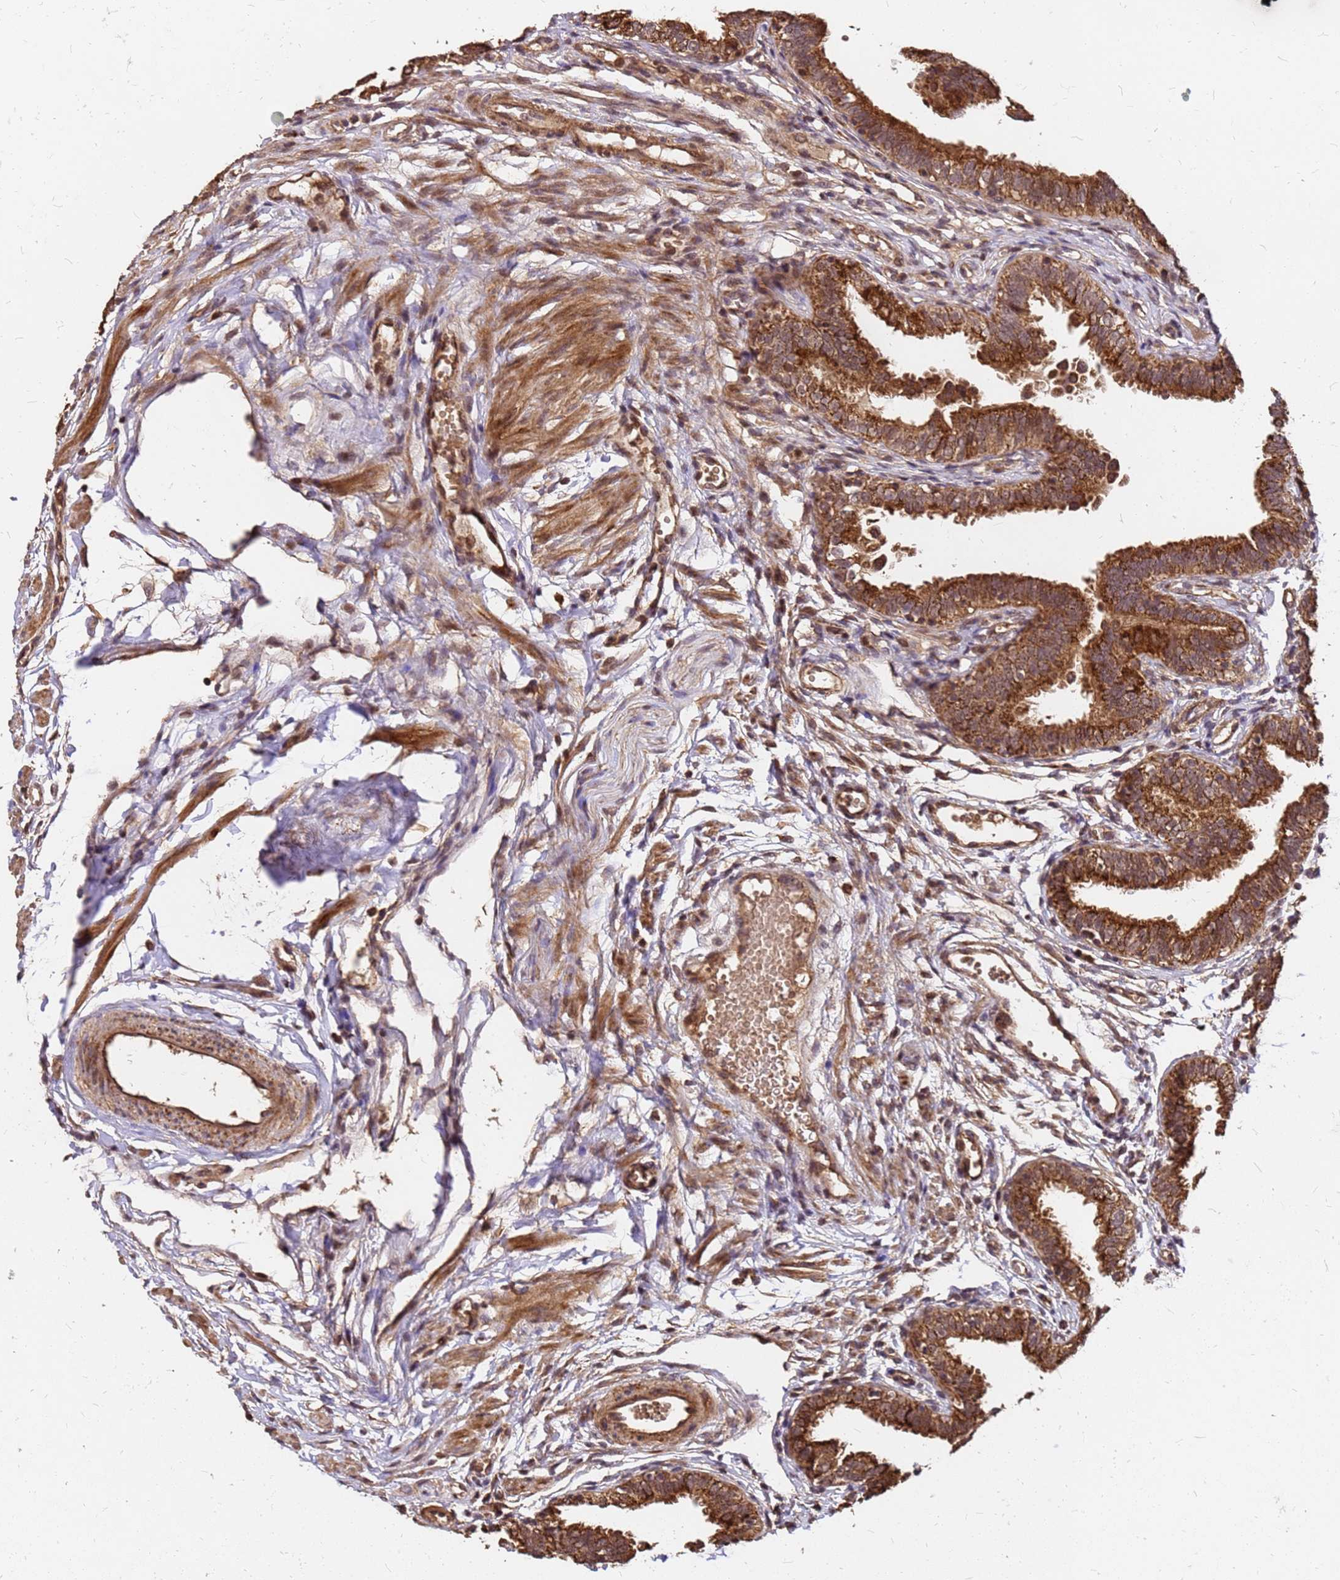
{"staining": {"intensity": "moderate", "quantity": ">75%", "location": "cytoplasmic/membranous,nuclear"}, "tissue": "fallopian tube", "cell_type": "Glandular cells", "image_type": "normal", "snomed": [{"axis": "morphology", "description": "Normal tissue, NOS"}, {"axis": "topography", "description": "Fallopian tube"}], "caption": "Protein expression analysis of benign fallopian tube reveals moderate cytoplasmic/membranous,nuclear expression in approximately >75% of glandular cells.", "gene": "GPATCH8", "patient": {"sex": "female", "age": 35}}